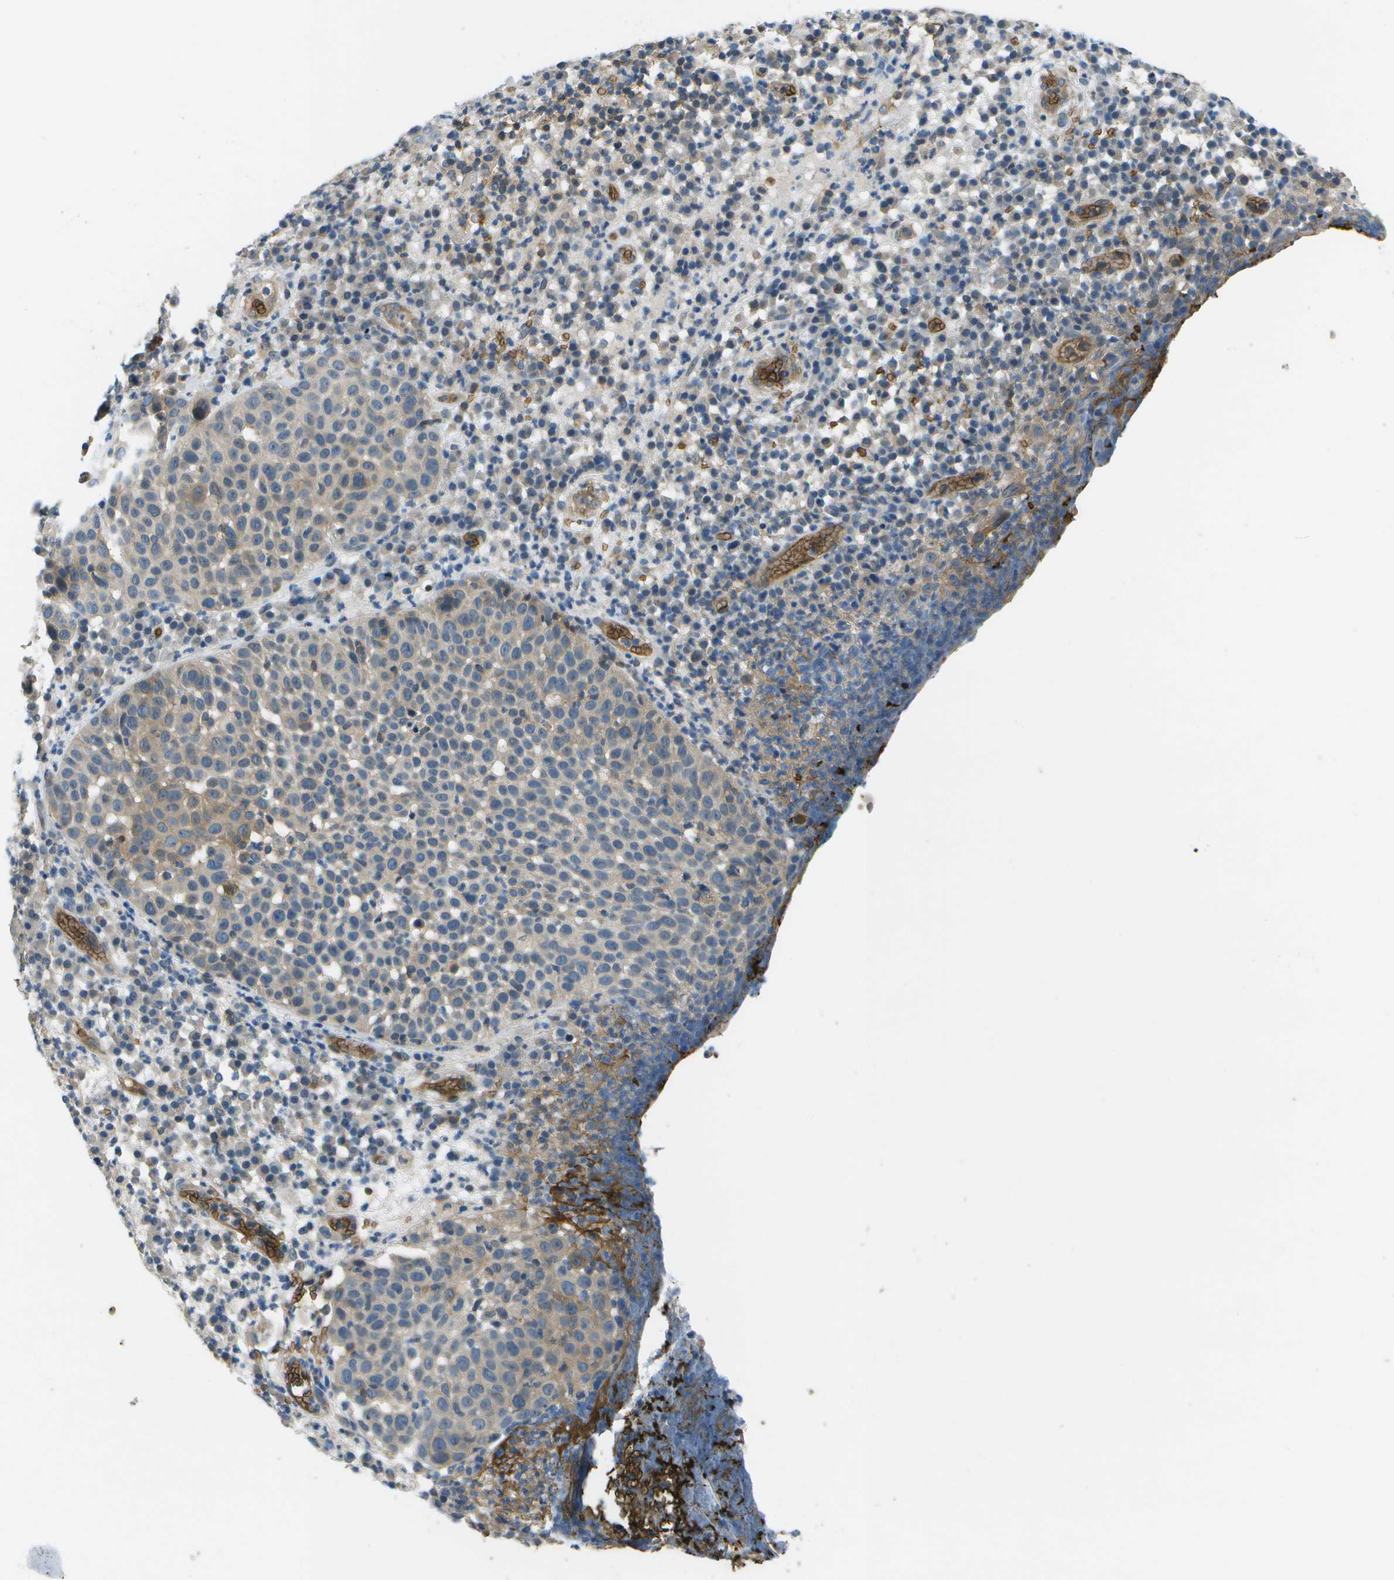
{"staining": {"intensity": "moderate", "quantity": "<25%", "location": "cytoplasmic/membranous"}, "tissue": "skin cancer", "cell_type": "Tumor cells", "image_type": "cancer", "snomed": [{"axis": "morphology", "description": "Squamous cell carcinoma in situ, NOS"}, {"axis": "morphology", "description": "Squamous cell carcinoma, NOS"}, {"axis": "topography", "description": "Skin"}], "caption": "IHC of skin cancer (squamous cell carcinoma) demonstrates low levels of moderate cytoplasmic/membranous staining in about <25% of tumor cells.", "gene": "CTIF", "patient": {"sex": "male", "age": 93}}